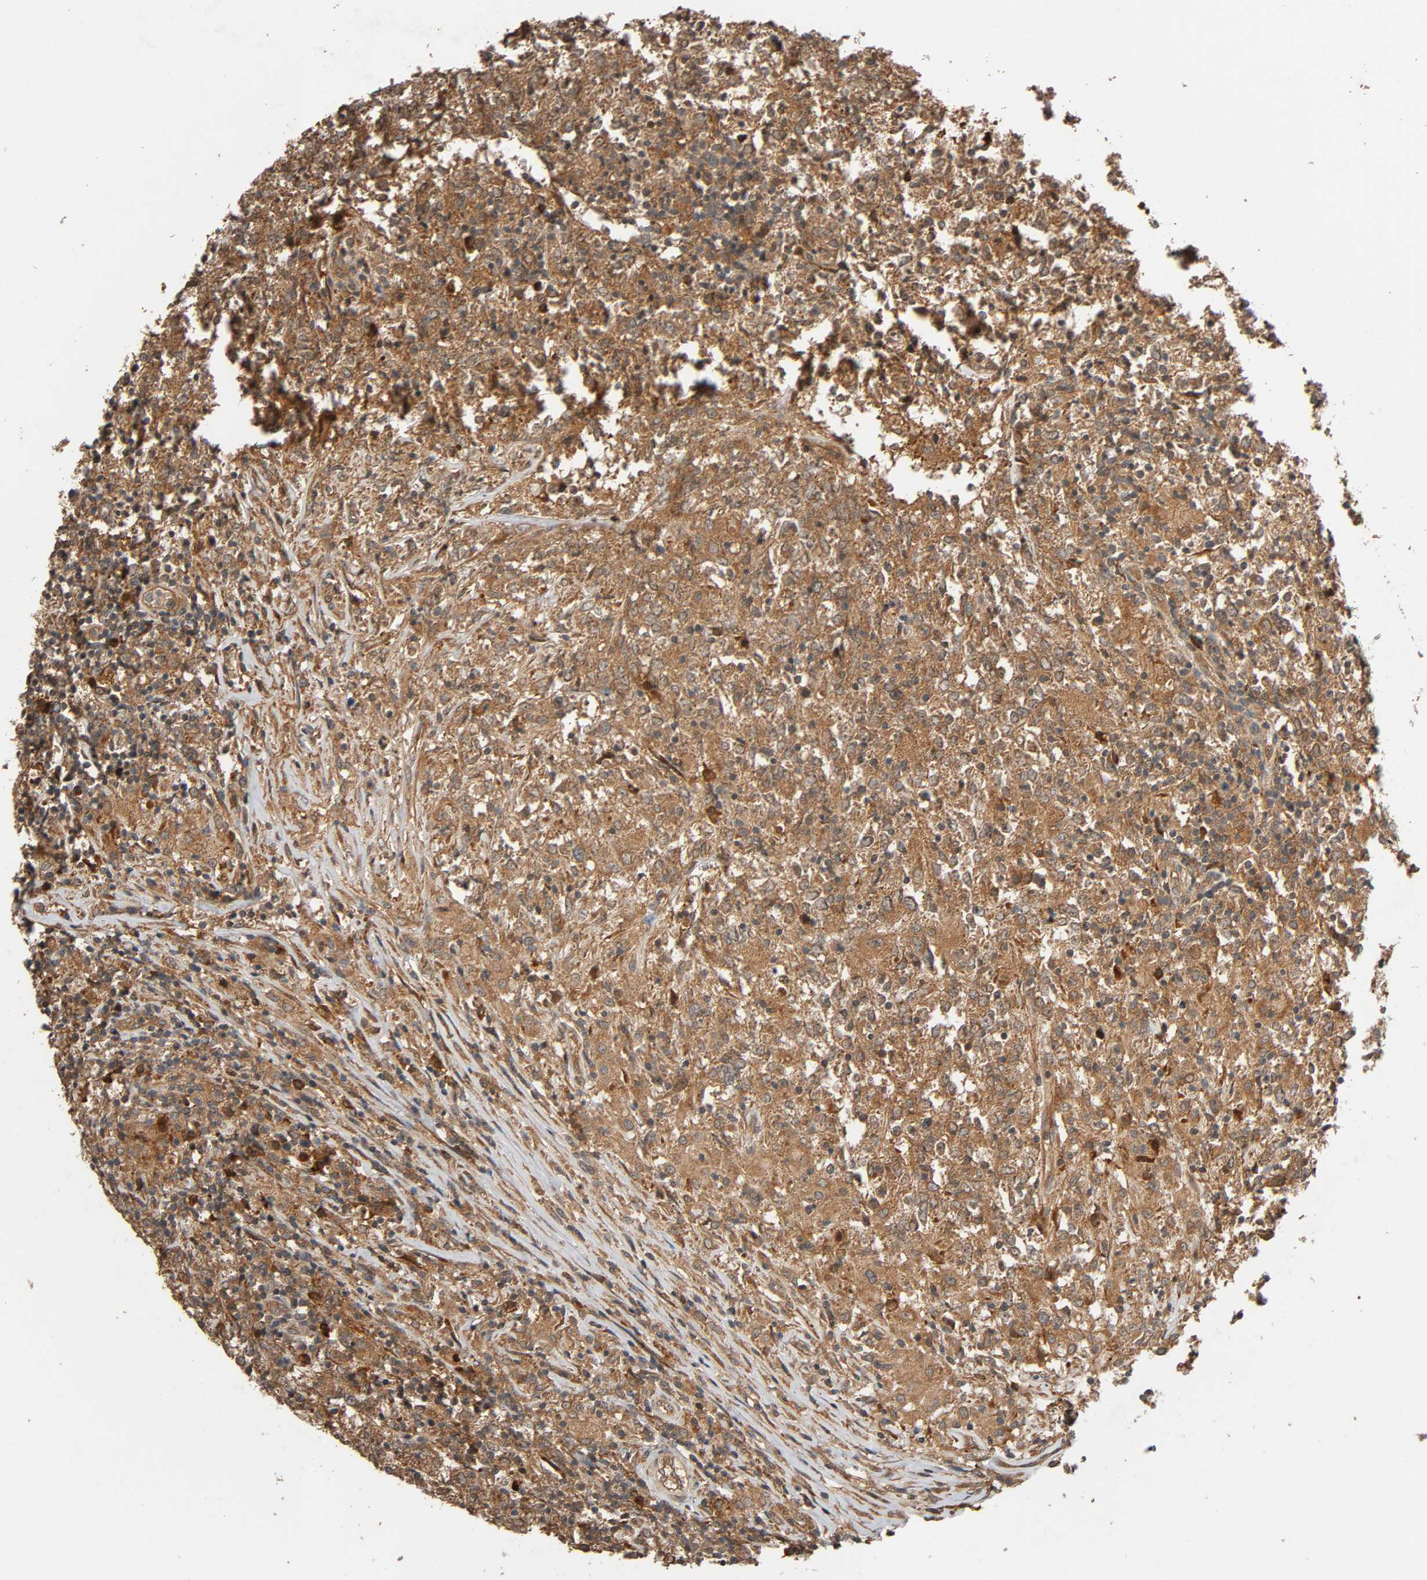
{"staining": {"intensity": "moderate", "quantity": ">75%", "location": "cytoplasmic/membranous"}, "tissue": "lymphoma", "cell_type": "Tumor cells", "image_type": "cancer", "snomed": [{"axis": "morphology", "description": "Malignant lymphoma, non-Hodgkin's type, High grade"}, {"axis": "topography", "description": "Lymph node"}], "caption": "Protein analysis of high-grade malignant lymphoma, non-Hodgkin's type tissue demonstrates moderate cytoplasmic/membranous expression in approximately >75% of tumor cells.", "gene": "MAP3K8", "patient": {"sex": "female", "age": 84}}